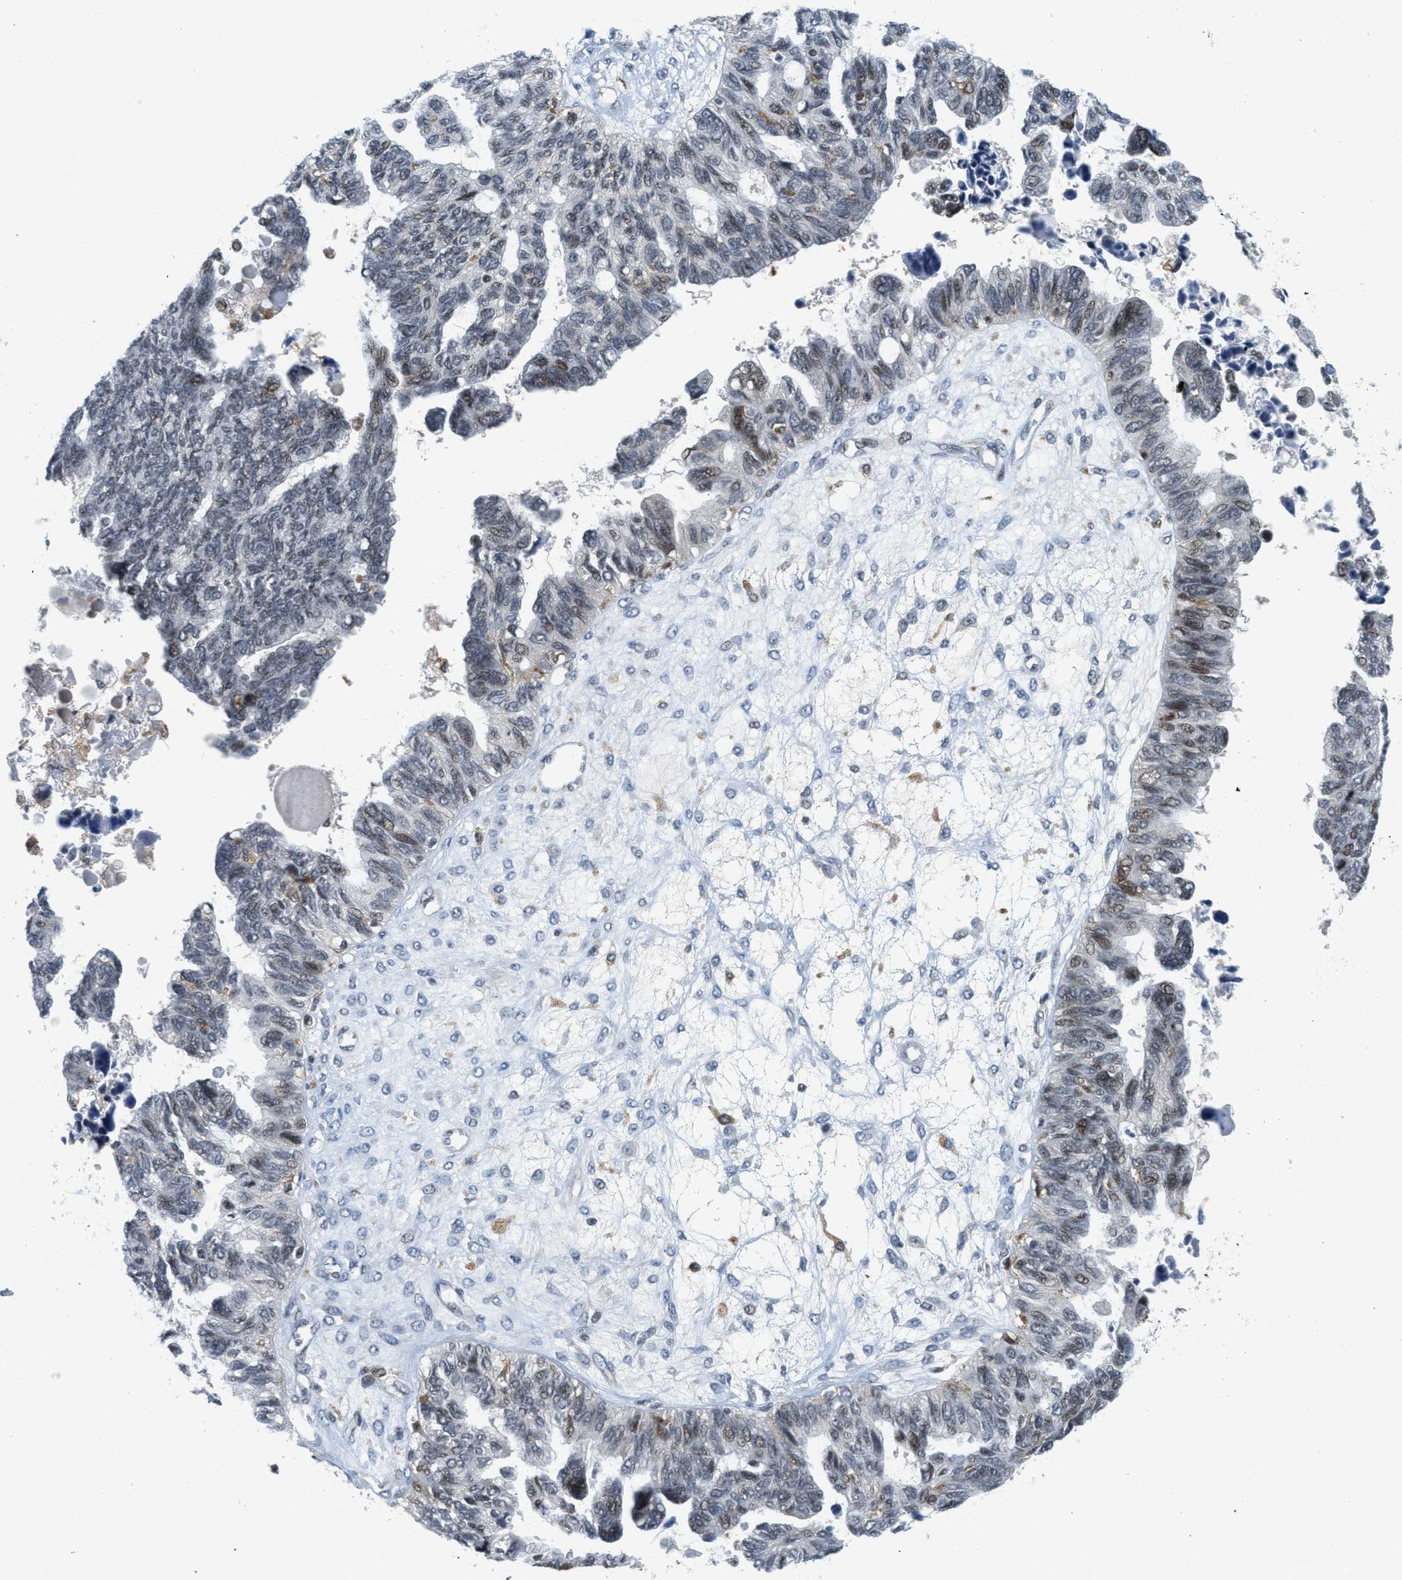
{"staining": {"intensity": "moderate", "quantity": "<25%", "location": "nuclear"}, "tissue": "ovarian cancer", "cell_type": "Tumor cells", "image_type": "cancer", "snomed": [{"axis": "morphology", "description": "Cystadenocarcinoma, serous, NOS"}, {"axis": "topography", "description": "Ovary"}], "caption": "Immunohistochemical staining of human ovarian cancer exhibits low levels of moderate nuclear protein staining in about <25% of tumor cells.", "gene": "ING1", "patient": {"sex": "female", "age": 79}}